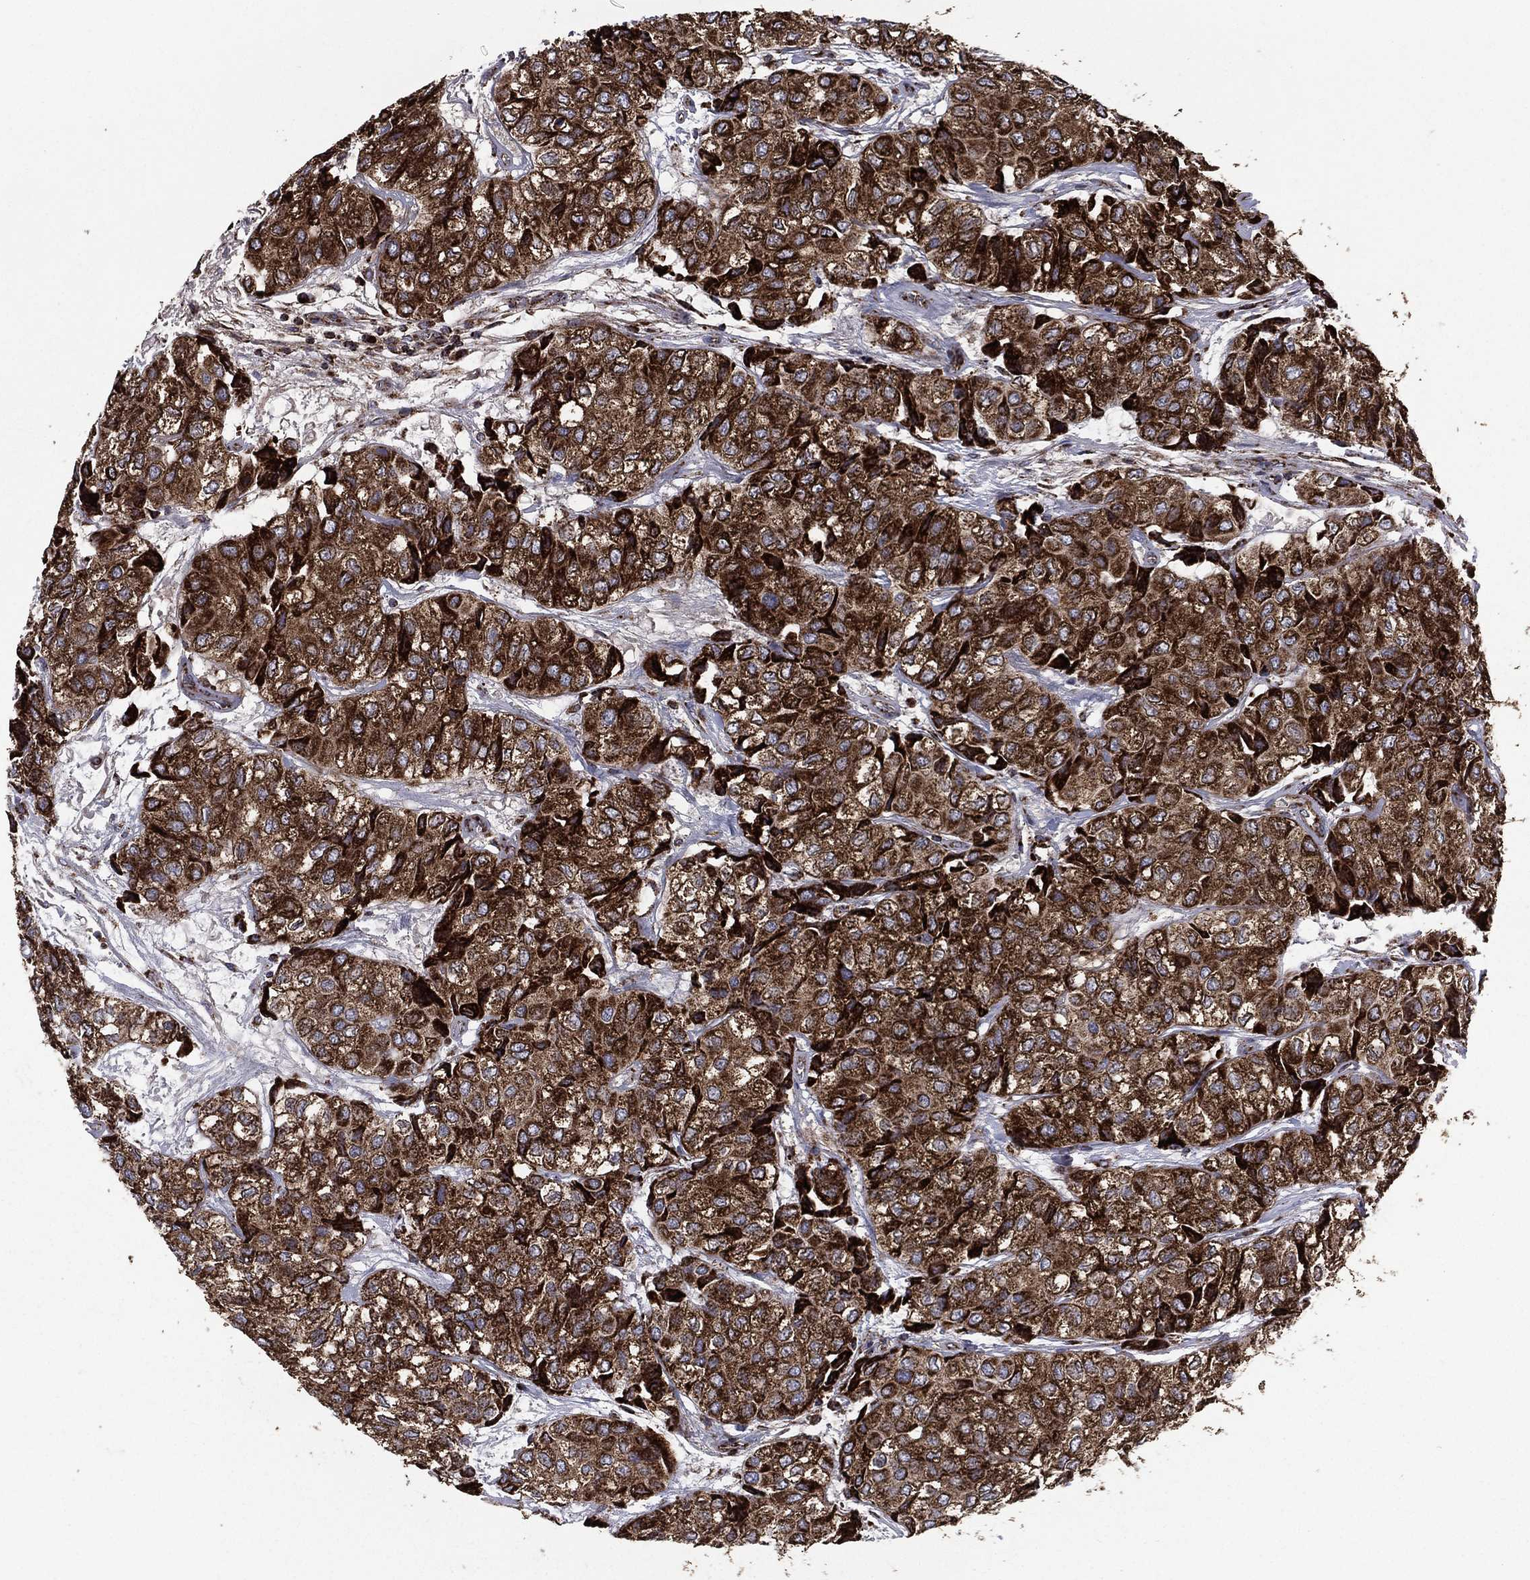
{"staining": {"intensity": "strong", "quantity": ">75%", "location": "cytoplasmic/membranous"}, "tissue": "urothelial cancer", "cell_type": "Tumor cells", "image_type": "cancer", "snomed": [{"axis": "morphology", "description": "Urothelial carcinoma, High grade"}, {"axis": "topography", "description": "Urinary bladder"}], "caption": "Strong cytoplasmic/membranous positivity for a protein is present in about >75% of tumor cells of urothelial cancer using immunohistochemistry.", "gene": "GOT2", "patient": {"sex": "male", "age": 73}}